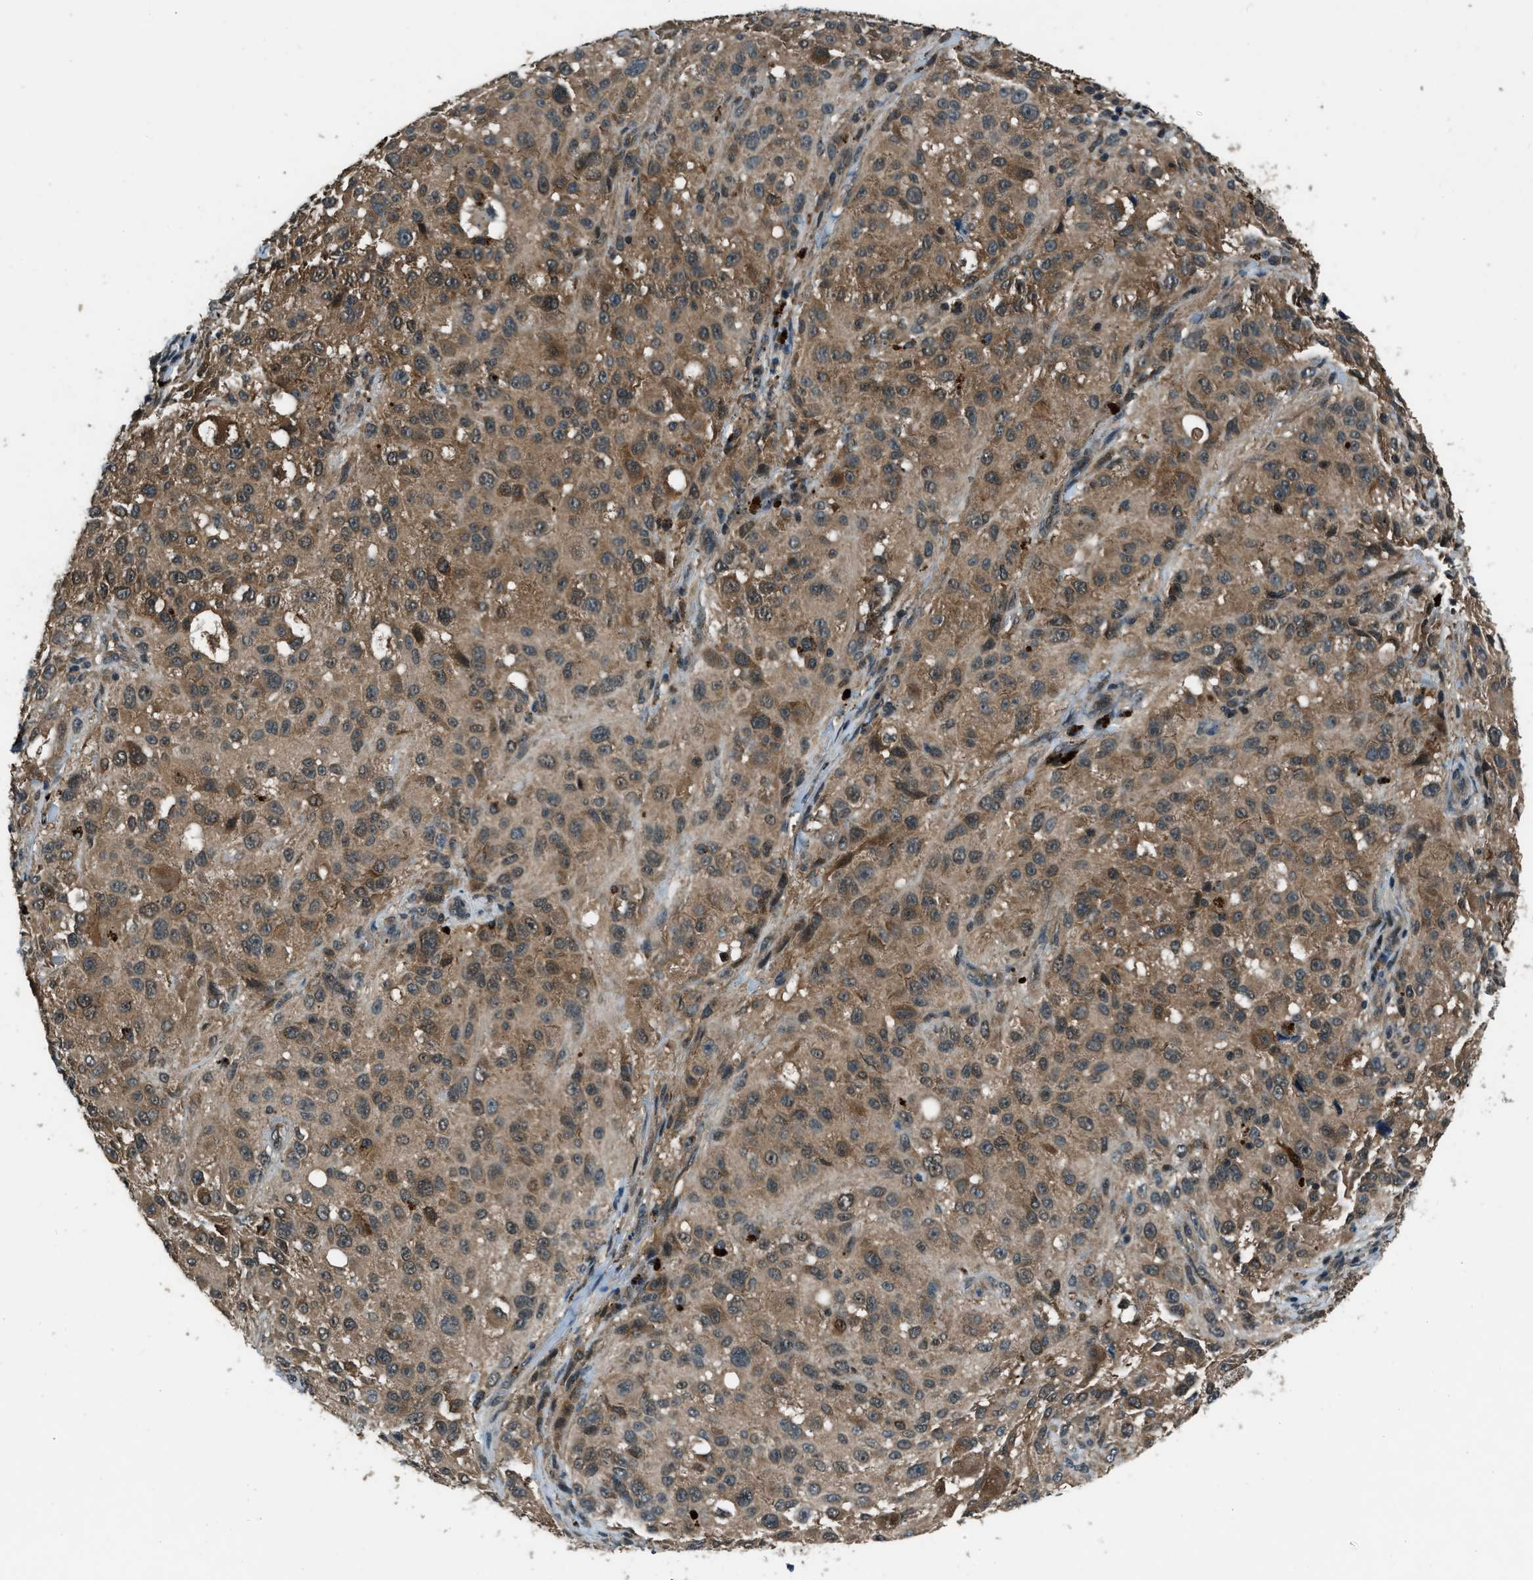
{"staining": {"intensity": "moderate", "quantity": ">75%", "location": "cytoplasmic/membranous"}, "tissue": "melanoma", "cell_type": "Tumor cells", "image_type": "cancer", "snomed": [{"axis": "morphology", "description": "Necrosis, NOS"}, {"axis": "morphology", "description": "Malignant melanoma, NOS"}, {"axis": "topography", "description": "Skin"}], "caption": "Brown immunohistochemical staining in melanoma shows moderate cytoplasmic/membranous positivity in approximately >75% of tumor cells. (Stains: DAB in brown, nuclei in blue, Microscopy: brightfield microscopy at high magnification).", "gene": "NUDCD3", "patient": {"sex": "female", "age": 87}}